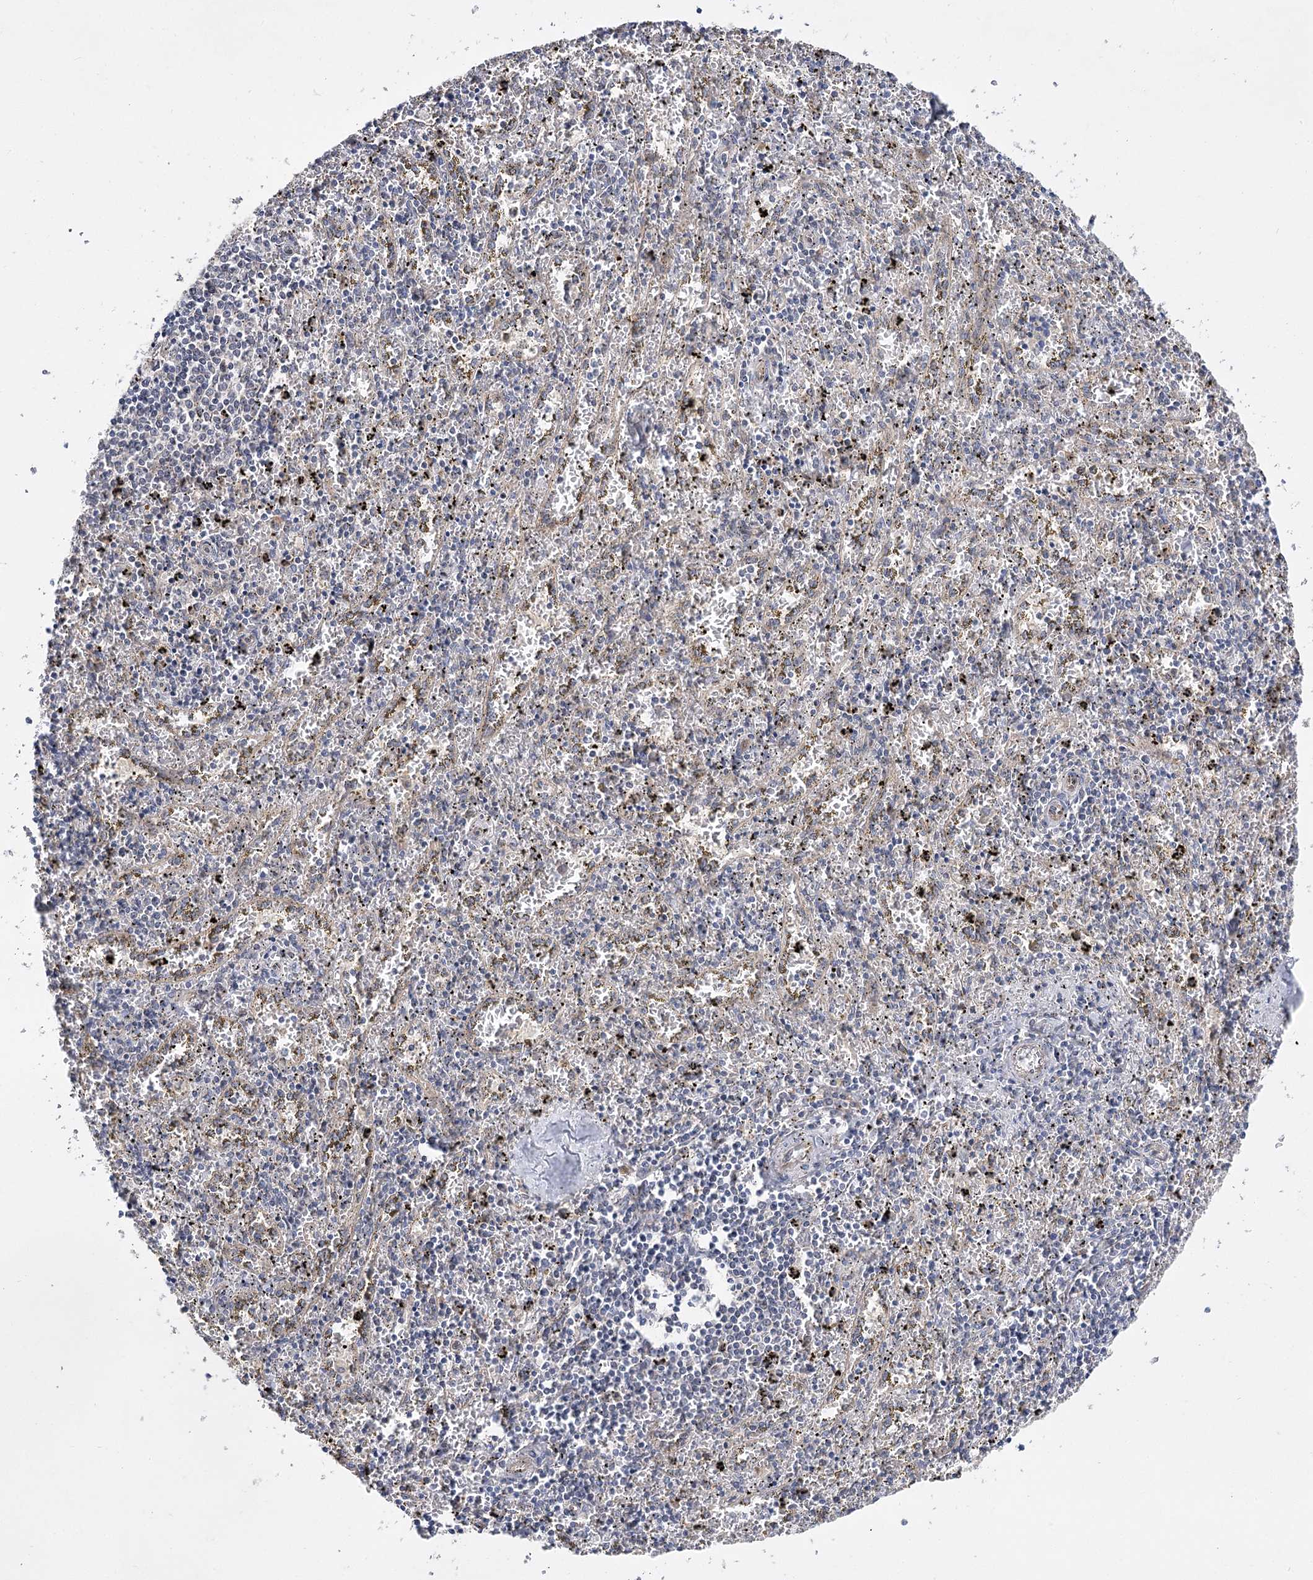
{"staining": {"intensity": "moderate", "quantity": "<25%", "location": "cytoplasmic/membranous"}, "tissue": "spleen", "cell_type": "Cells in red pulp", "image_type": "normal", "snomed": [{"axis": "morphology", "description": "Normal tissue, NOS"}, {"axis": "topography", "description": "Spleen"}], "caption": "Spleen stained with a brown dye demonstrates moderate cytoplasmic/membranous positive positivity in about <25% of cells in red pulp.", "gene": "ARHGAP31", "patient": {"sex": "male", "age": 11}}